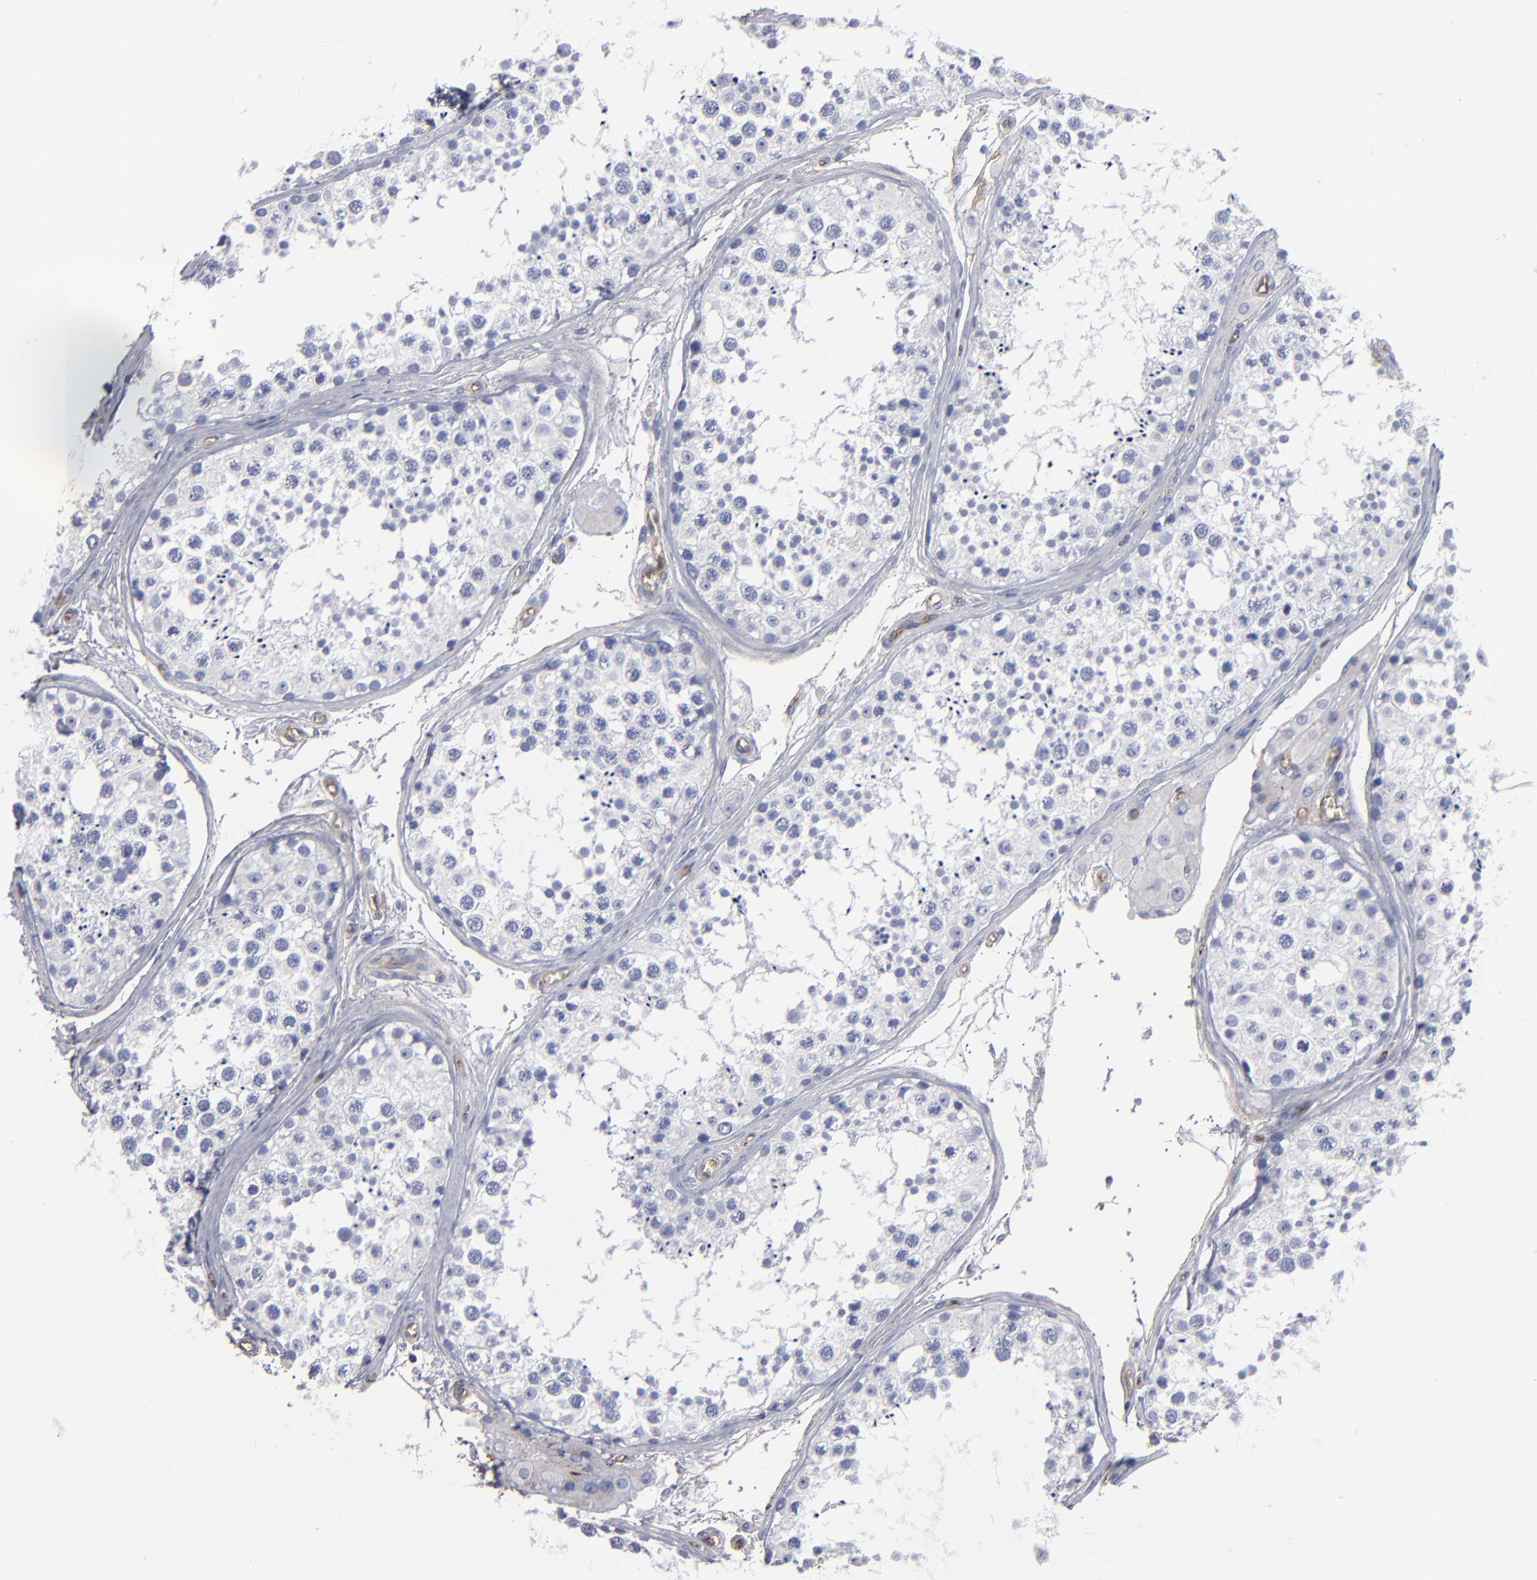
{"staining": {"intensity": "negative", "quantity": "none", "location": "none"}, "tissue": "testis", "cell_type": "Cells in seminiferous ducts", "image_type": "normal", "snomed": [{"axis": "morphology", "description": "Normal tissue, NOS"}, {"axis": "topography", "description": "Testis"}], "caption": "Protein analysis of unremarkable testis demonstrates no significant expression in cells in seminiferous ducts.", "gene": "TM4SF1", "patient": {"sex": "male", "age": 57}}